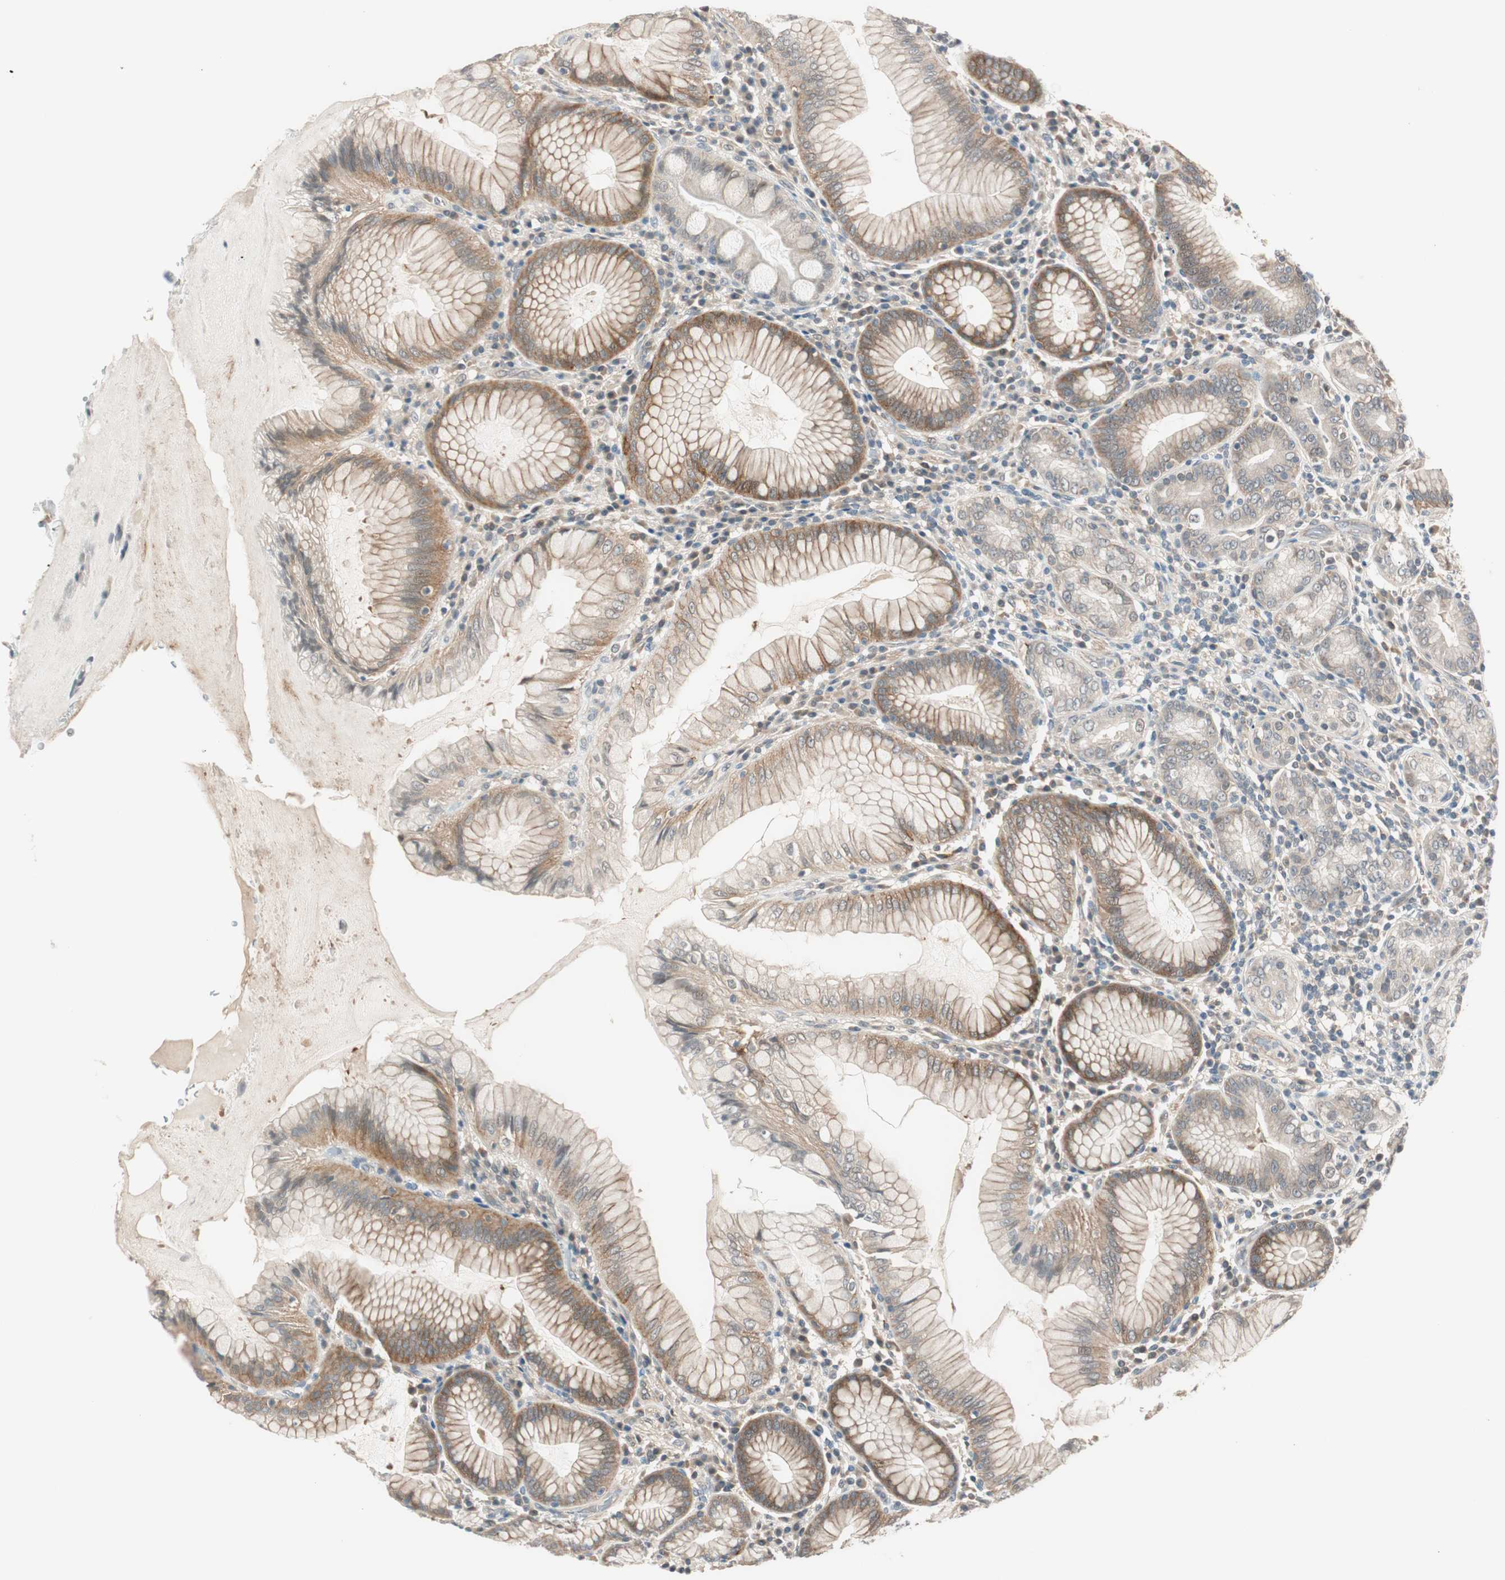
{"staining": {"intensity": "moderate", "quantity": ">75%", "location": "cytoplasmic/membranous"}, "tissue": "stomach", "cell_type": "Glandular cells", "image_type": "normal", "snomed": [{"axis": "morphology", "description": "Normal tissue, NOS"}, {"axis": "topography", "description": "Stomach, lower"}], "caption": "Glandular cells reveal medium levels of moderate cytoplasmic/membranous expression in approximately >75% of cells in normal human stomach.", "gene": "PSMD8", "patient": {"sex": "female", "age": 76}}